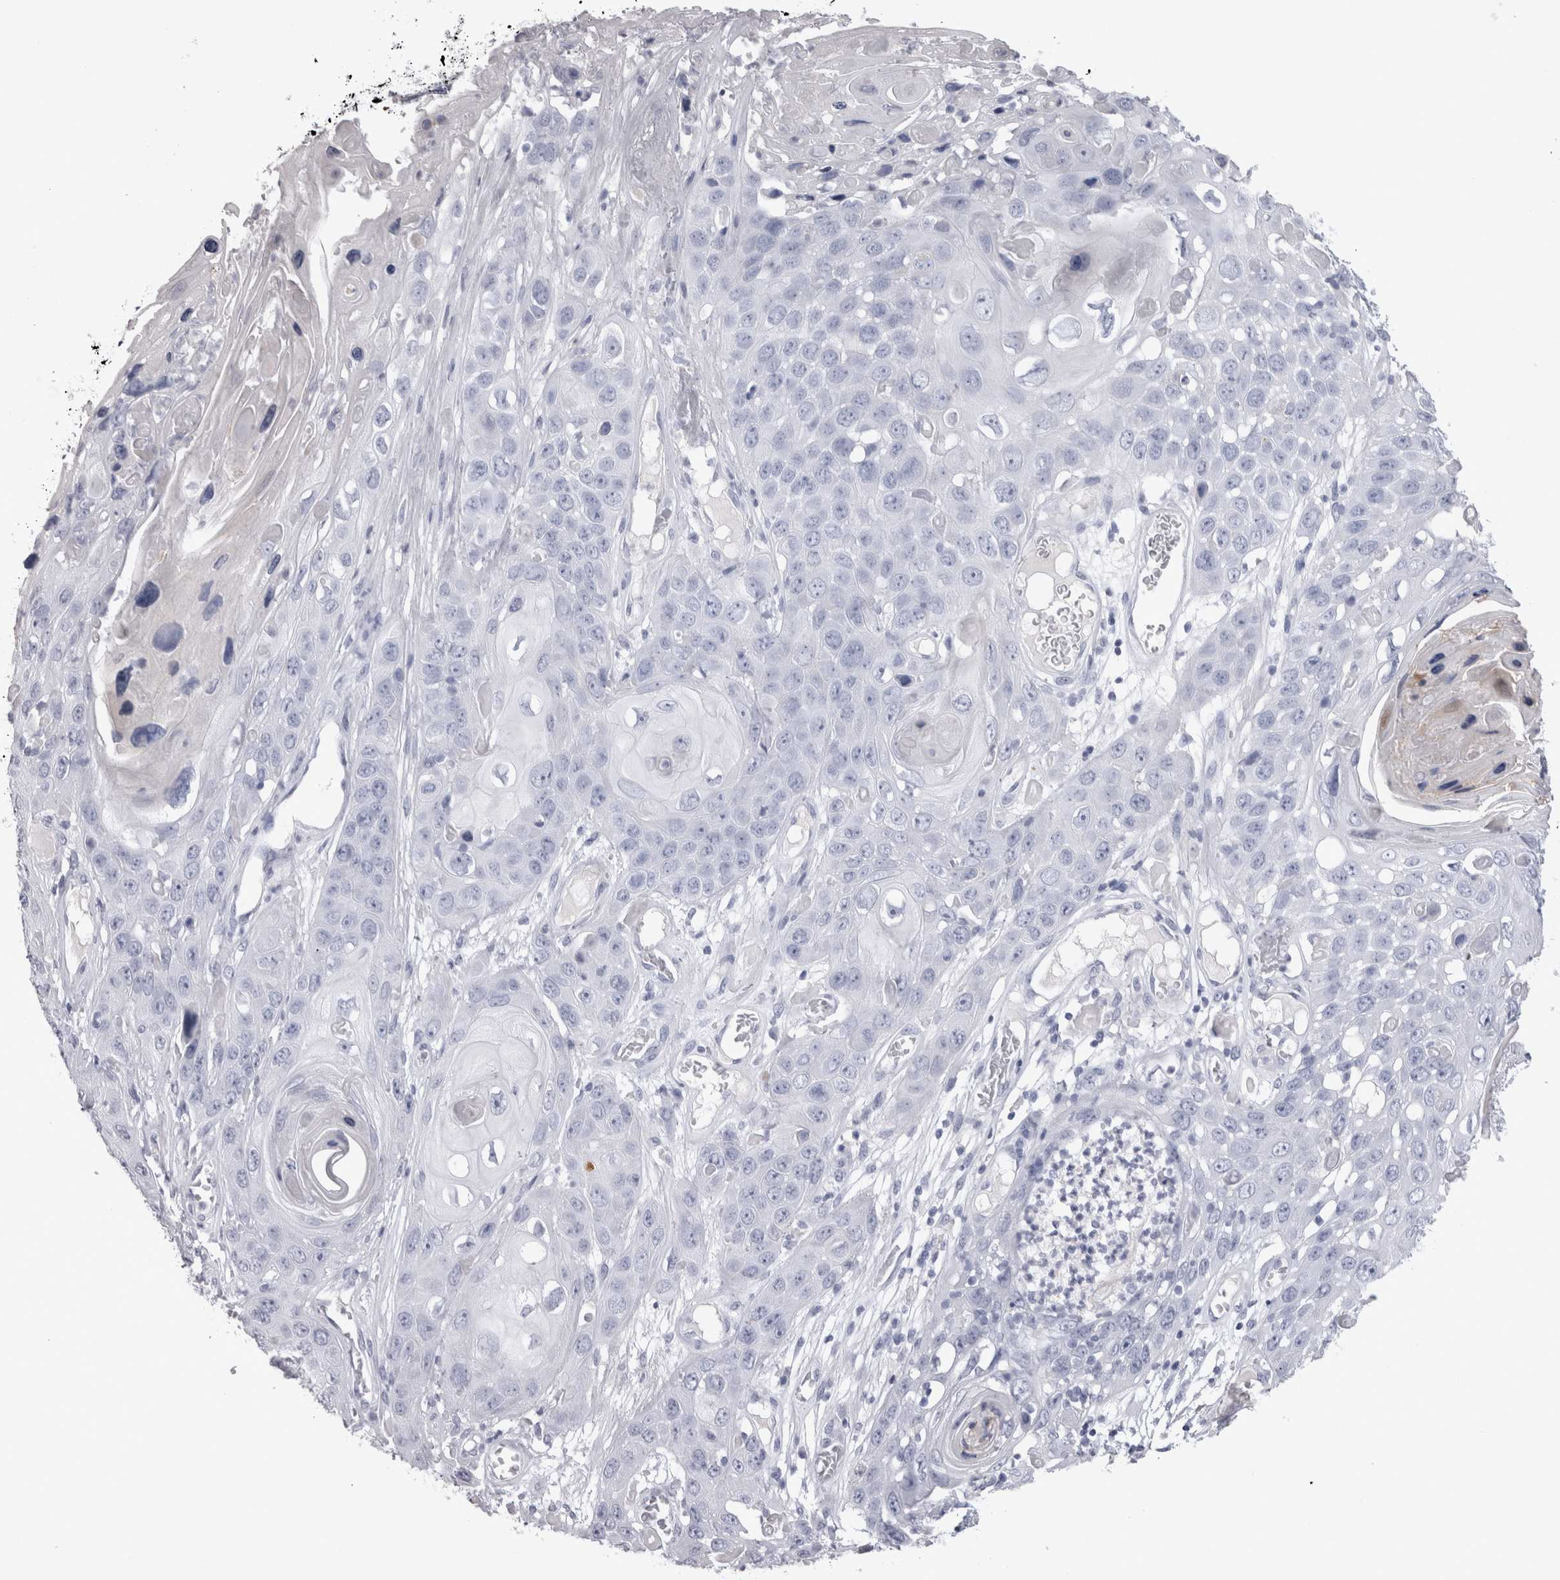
{"staining": {"intensity": "negative", "quantity": "none", "location": "none"}, "tissue": "skin cancer", "cell_type": "Tumor cells", "image_type": "cancer", "snomed": [{"axis": "morphology", "description": "Squamous cell carcinoma, NOS"}, {"axis": "topography", "description": "Skin"}], "caption": "This histopathology image is of skin cancer (squamous cell carcinoma) stained with immunohistochemistry (IHC) to label a protein in brown with the nuclei are counter-stained blue. There is no staining in tumor cells. (Stains: DAB immunohistochemistry (IHC) with hematoxylin counter stain, Microscopy: brightfield microscopy at high magnification).", "gene": "ADAM2", "patient": {"sex": "male", "age": 55}}